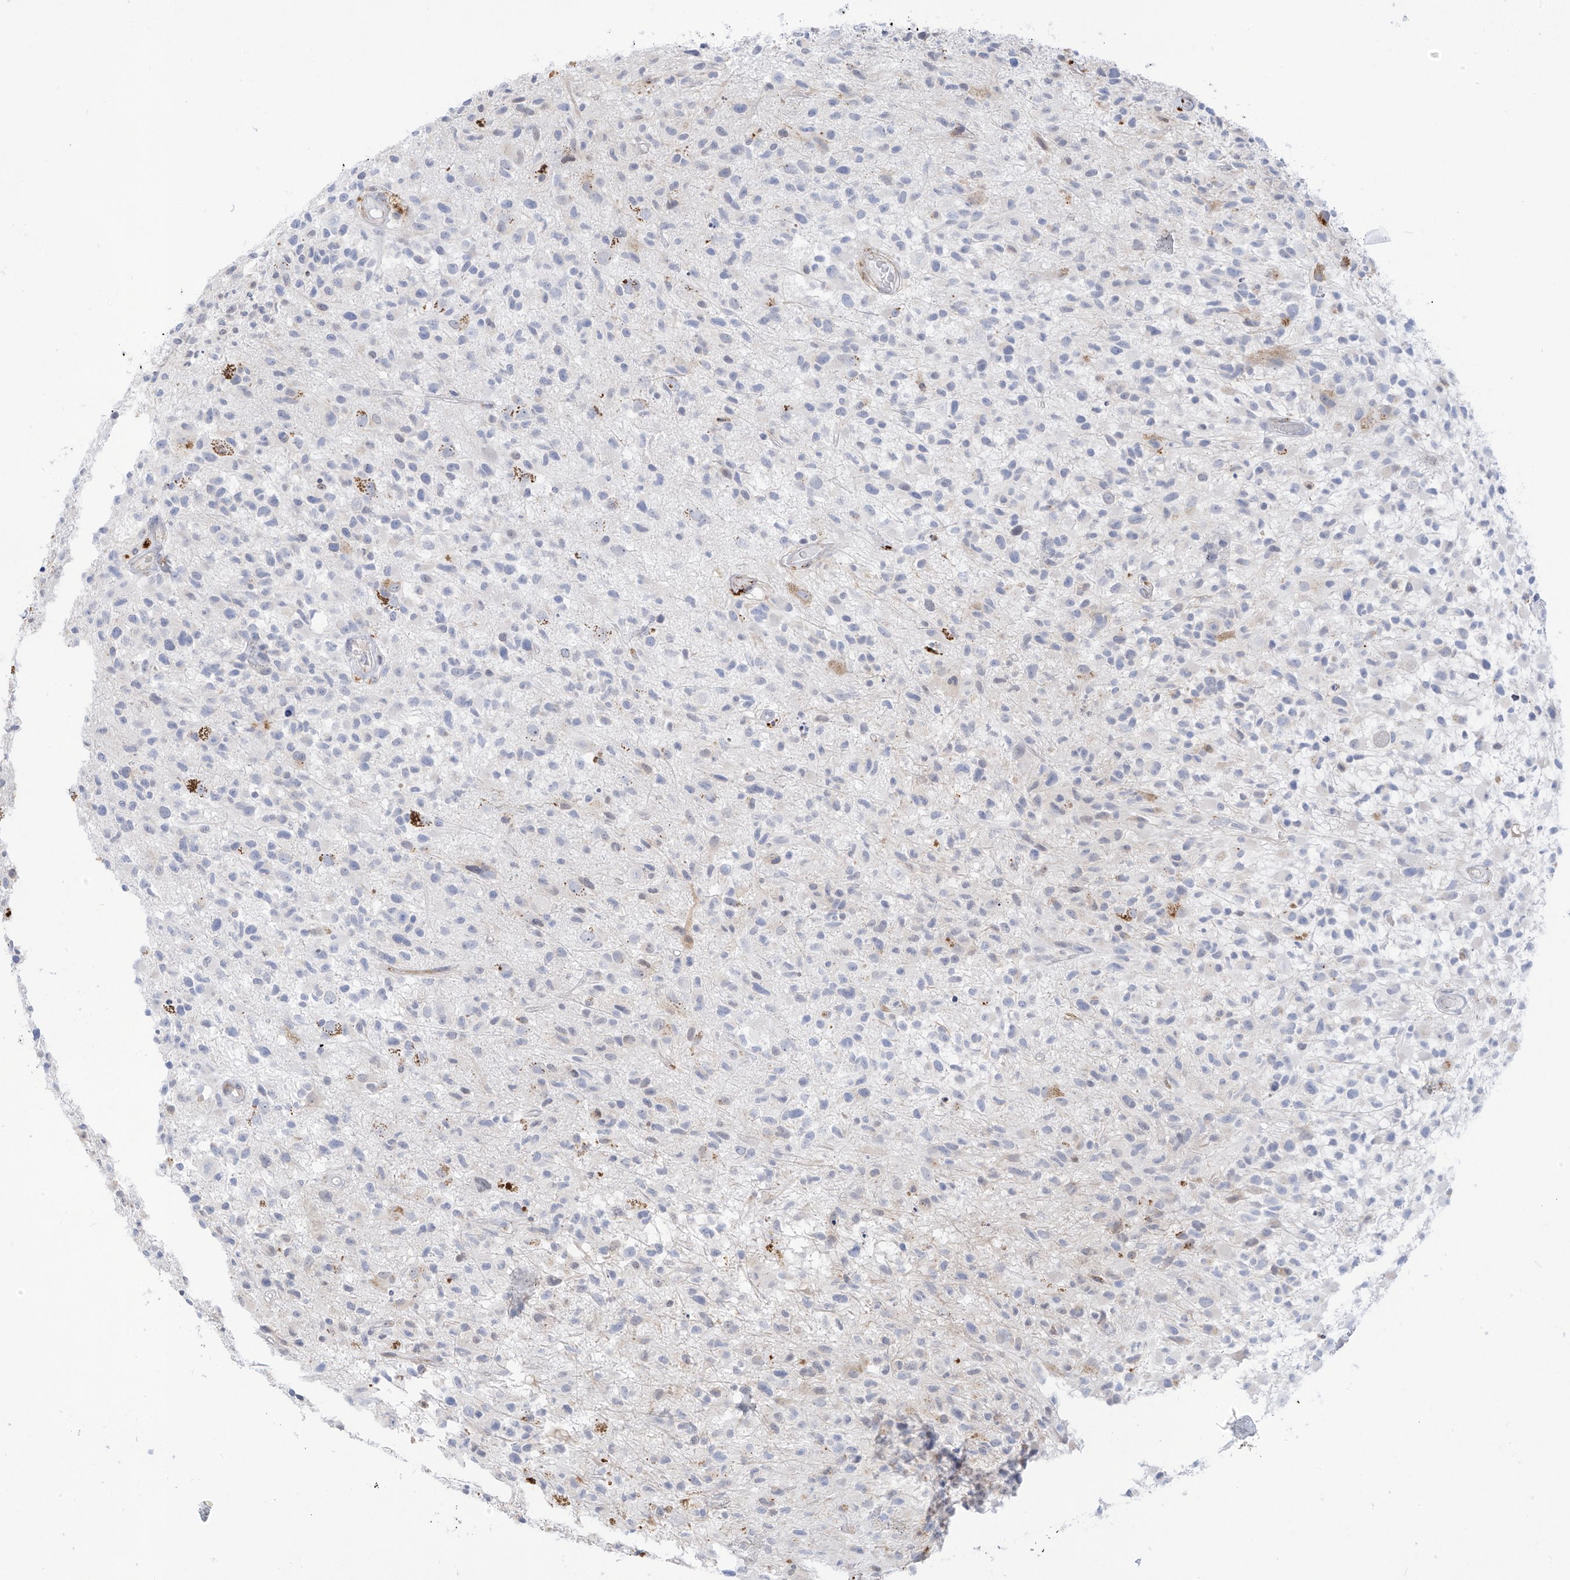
{"staining": {"intensity": "negative", "quantity": "none", "location": "none"}, "tissue": "glioma", "cell_type": "Tumor cells", "image_type": "cancer", "snomed": [{"axis": "morphology", "description": "Glioma, malignant, High grade"}, {"axis": "morphology", "description": "Glioblastoma, NOS"}, {"axis": "topography", "description": "Brain"}], "caption": "The image reveals no significant positivity in tumor cells of glioma. (DAB (3,3'-diaminobenzidine) immunohistochemistry (IHC) visualized using brightfield microscopy, high magnification).", "gene": "PSPH", "patient": {"sex": "male", "age": 60}}